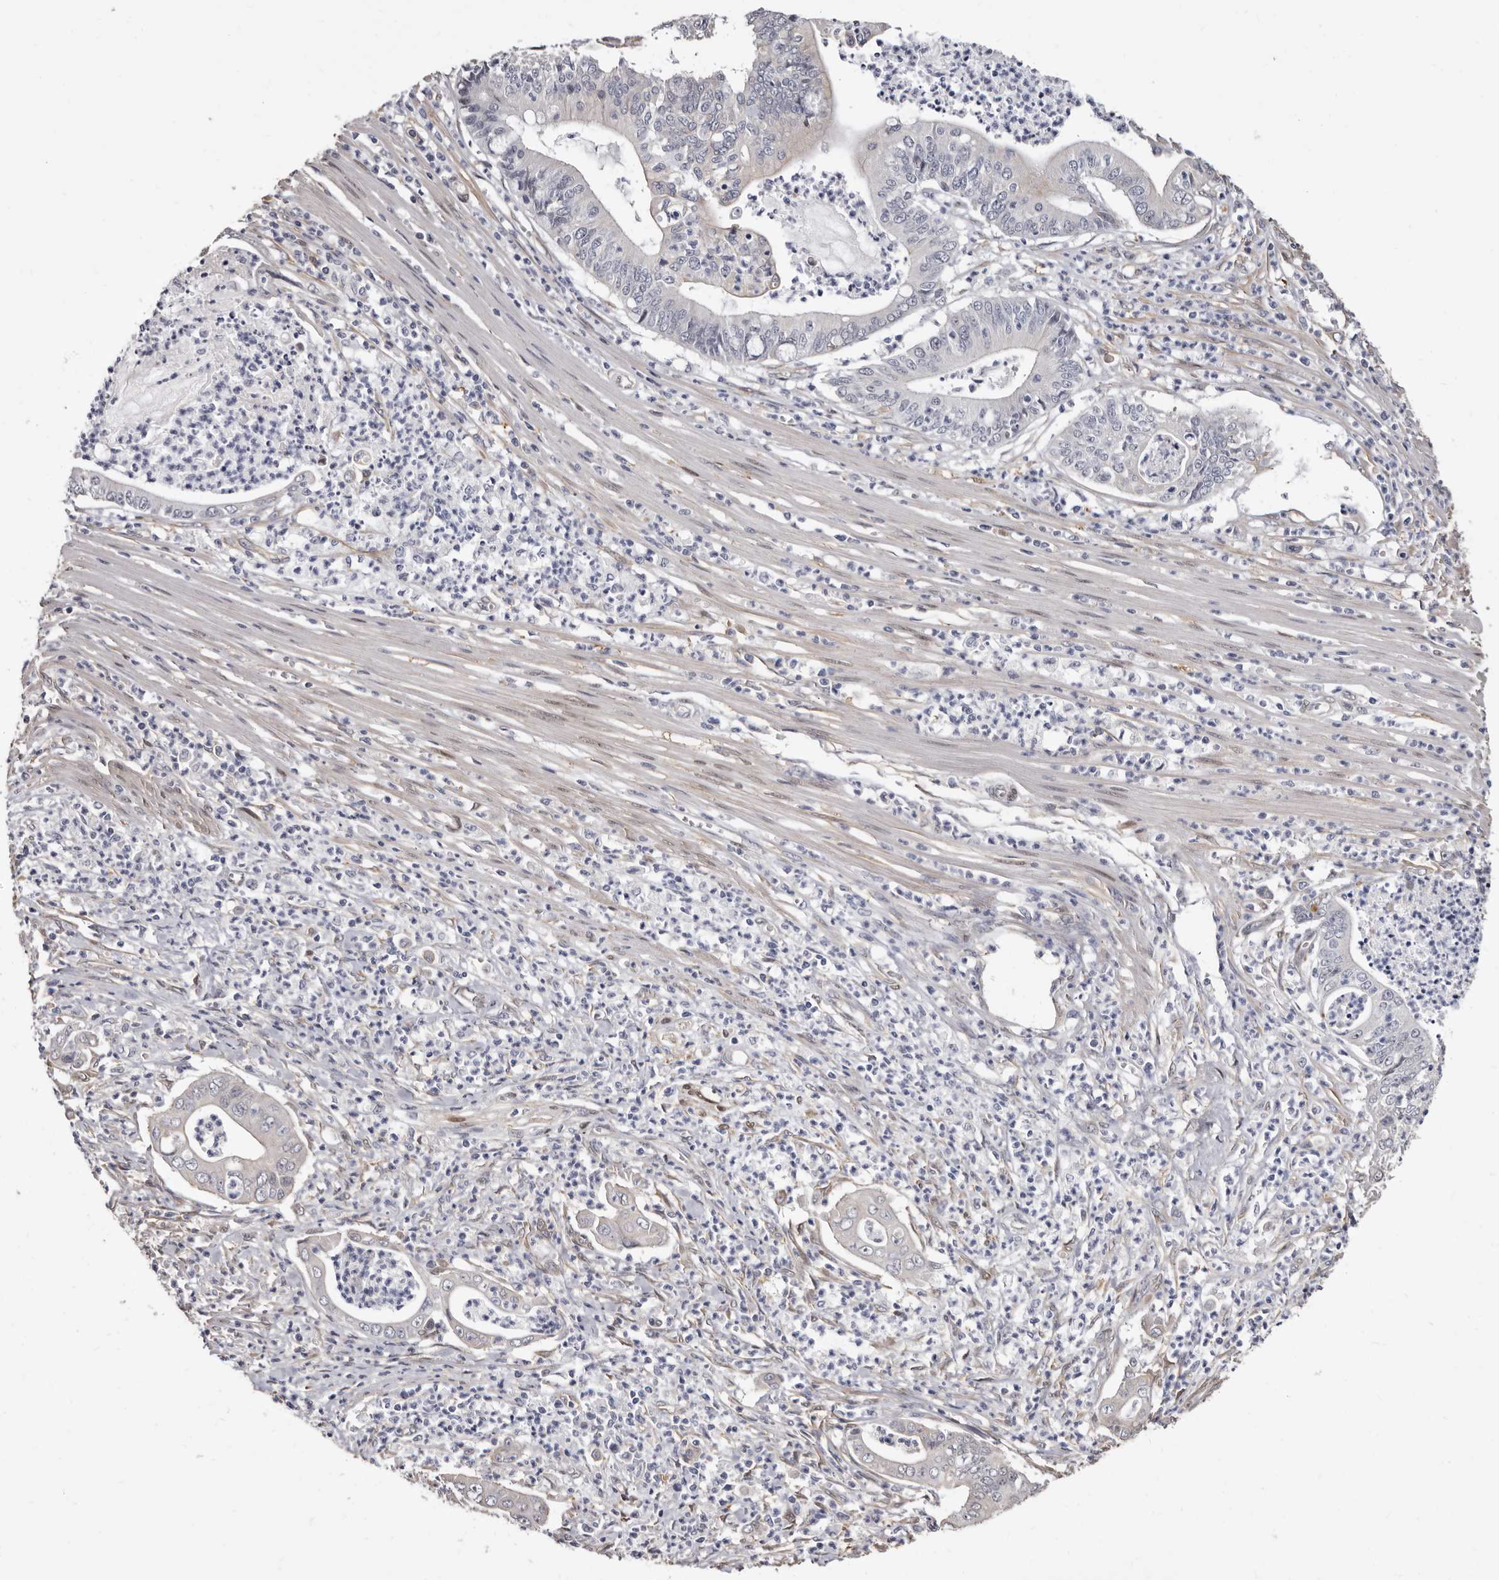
{"staining": {"intensity": "negative", "quantity": "none", "location": "none"}, "tissue": "pancreatic cancer", "cell_type": "Tumor cells", "image_type": "cancer", "snomed": [{"axis": "morphology", "description": "Adenocarcinoma, NOS"}, {"axis": "topography", "description": "Pancreas"}], "caption": "Tumor cells show no significant protein positivity in adenocarcinoma (pancreatic).", "gene": "KHDRBS2", "patient": {"sex": "male", "age": 69}}